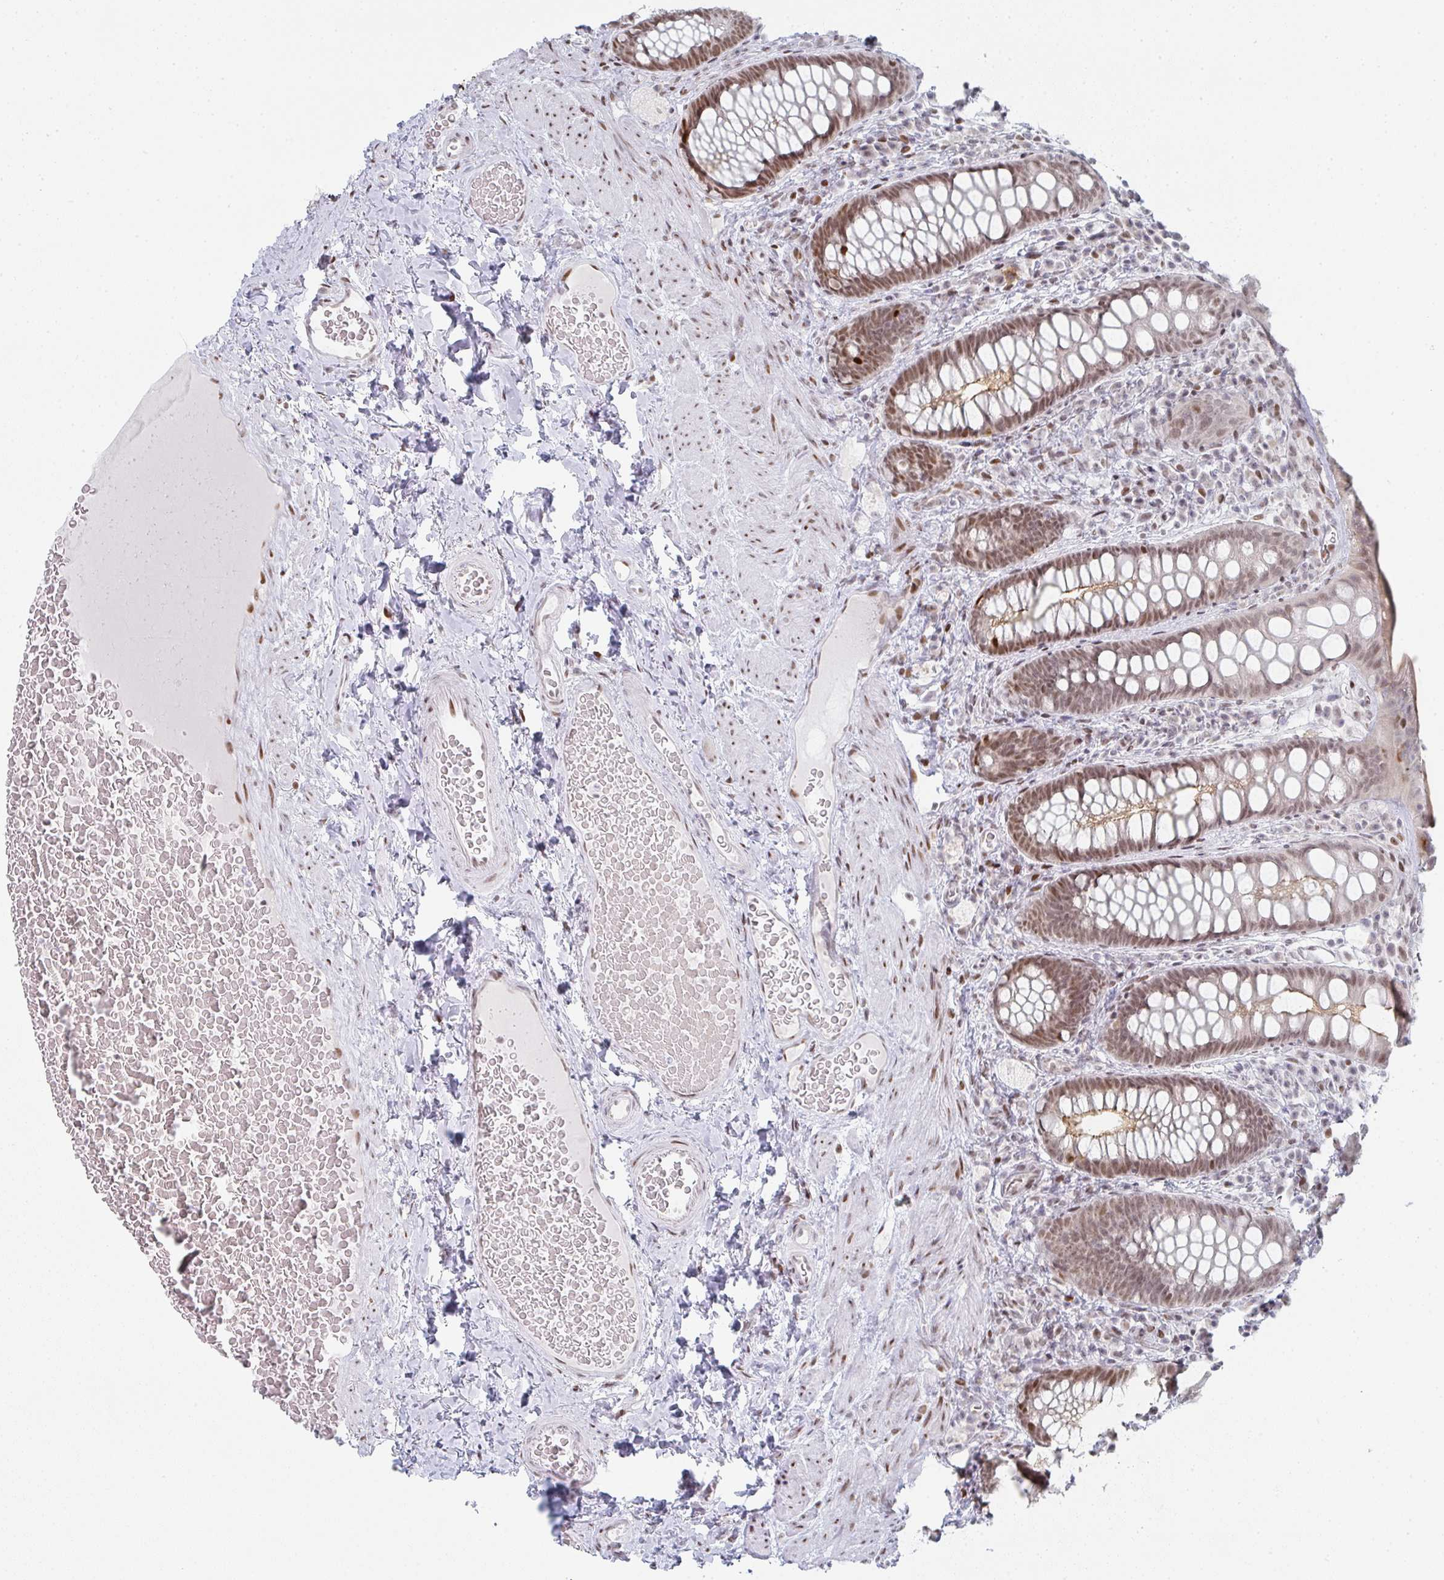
{"staining": {"intensity": "moderate", "quantity": ">75%", "location": "nuclear"}, "tissue": "rectum", "cell_type": "Glandular cells", "image_type": "normal", "snomed": [{"axis": "morphology", "description": "Normal tissue, NOS"}, {"axis": "topography", "description": "Rectum"}], "caption": "Moderate nuclear staining for a protein is seen in approximately >75% of glandular cells of benign rectum using immunohistochemistry (IHC).", "gene": "POU2AF2", "patient": {"sex": "female", "age": 69}}